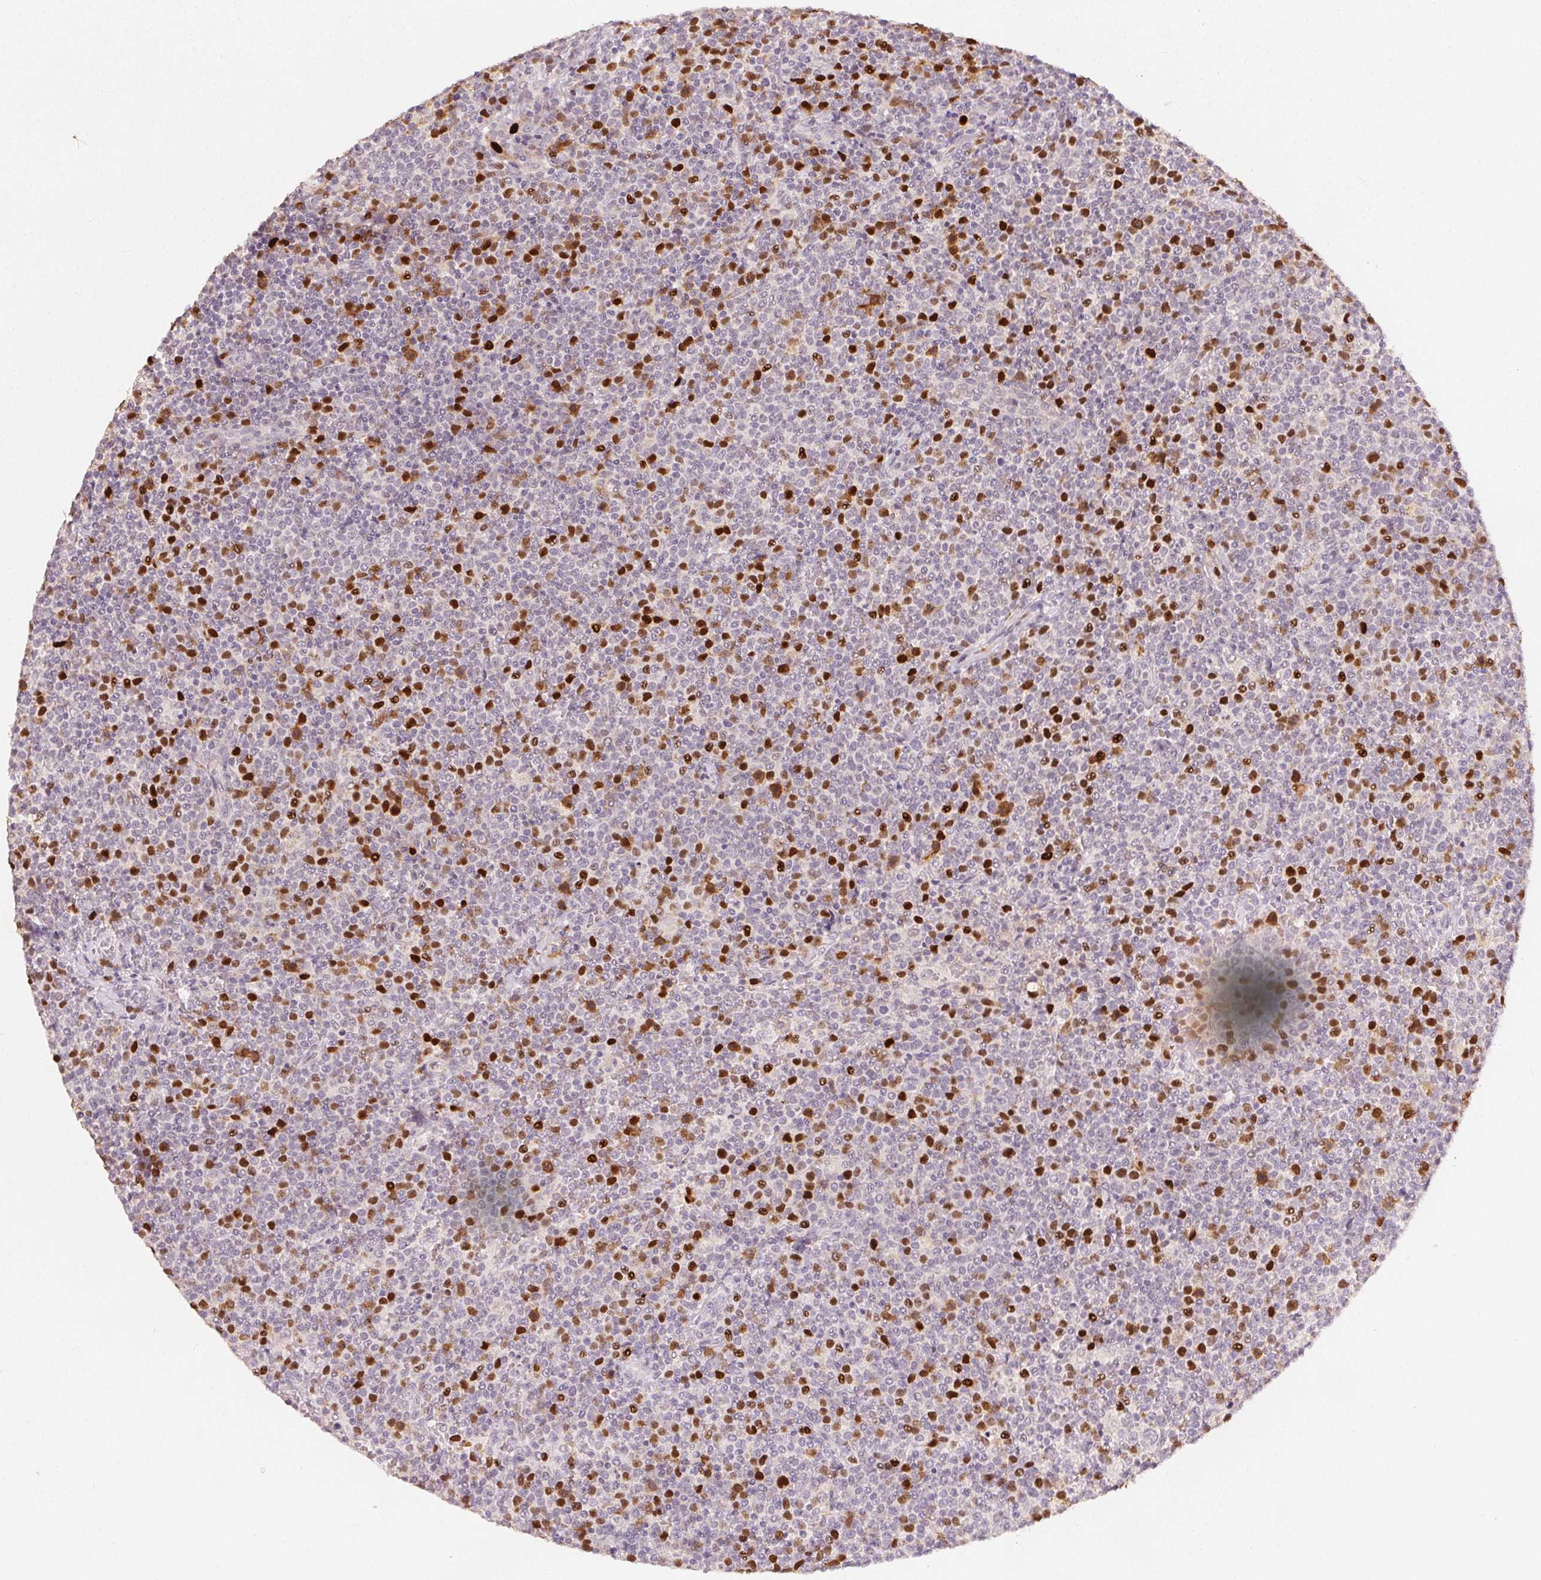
{"staining": {"intensity": "moderate", "quantity": "25%-75%", "location": "nuclear"}, "tissue": "lymphoma", "cell_type": "Tumor cells", "image_type": "cancer", "snomed": [{"axis": "morphology", "description": "Malignant lymphoma, non-Hodgkin's type, High grade"}, {"axis": "topography", "description": "Lymph node"}], "caption": "A brown stain highlights moderate nuclear positivity of a protein in lymphoma tumor cells. (Brightfield microscopy of DAB IHC at high magnification).", "gene": "ANLN", "patient": {"sex": "male", "age": 61}}